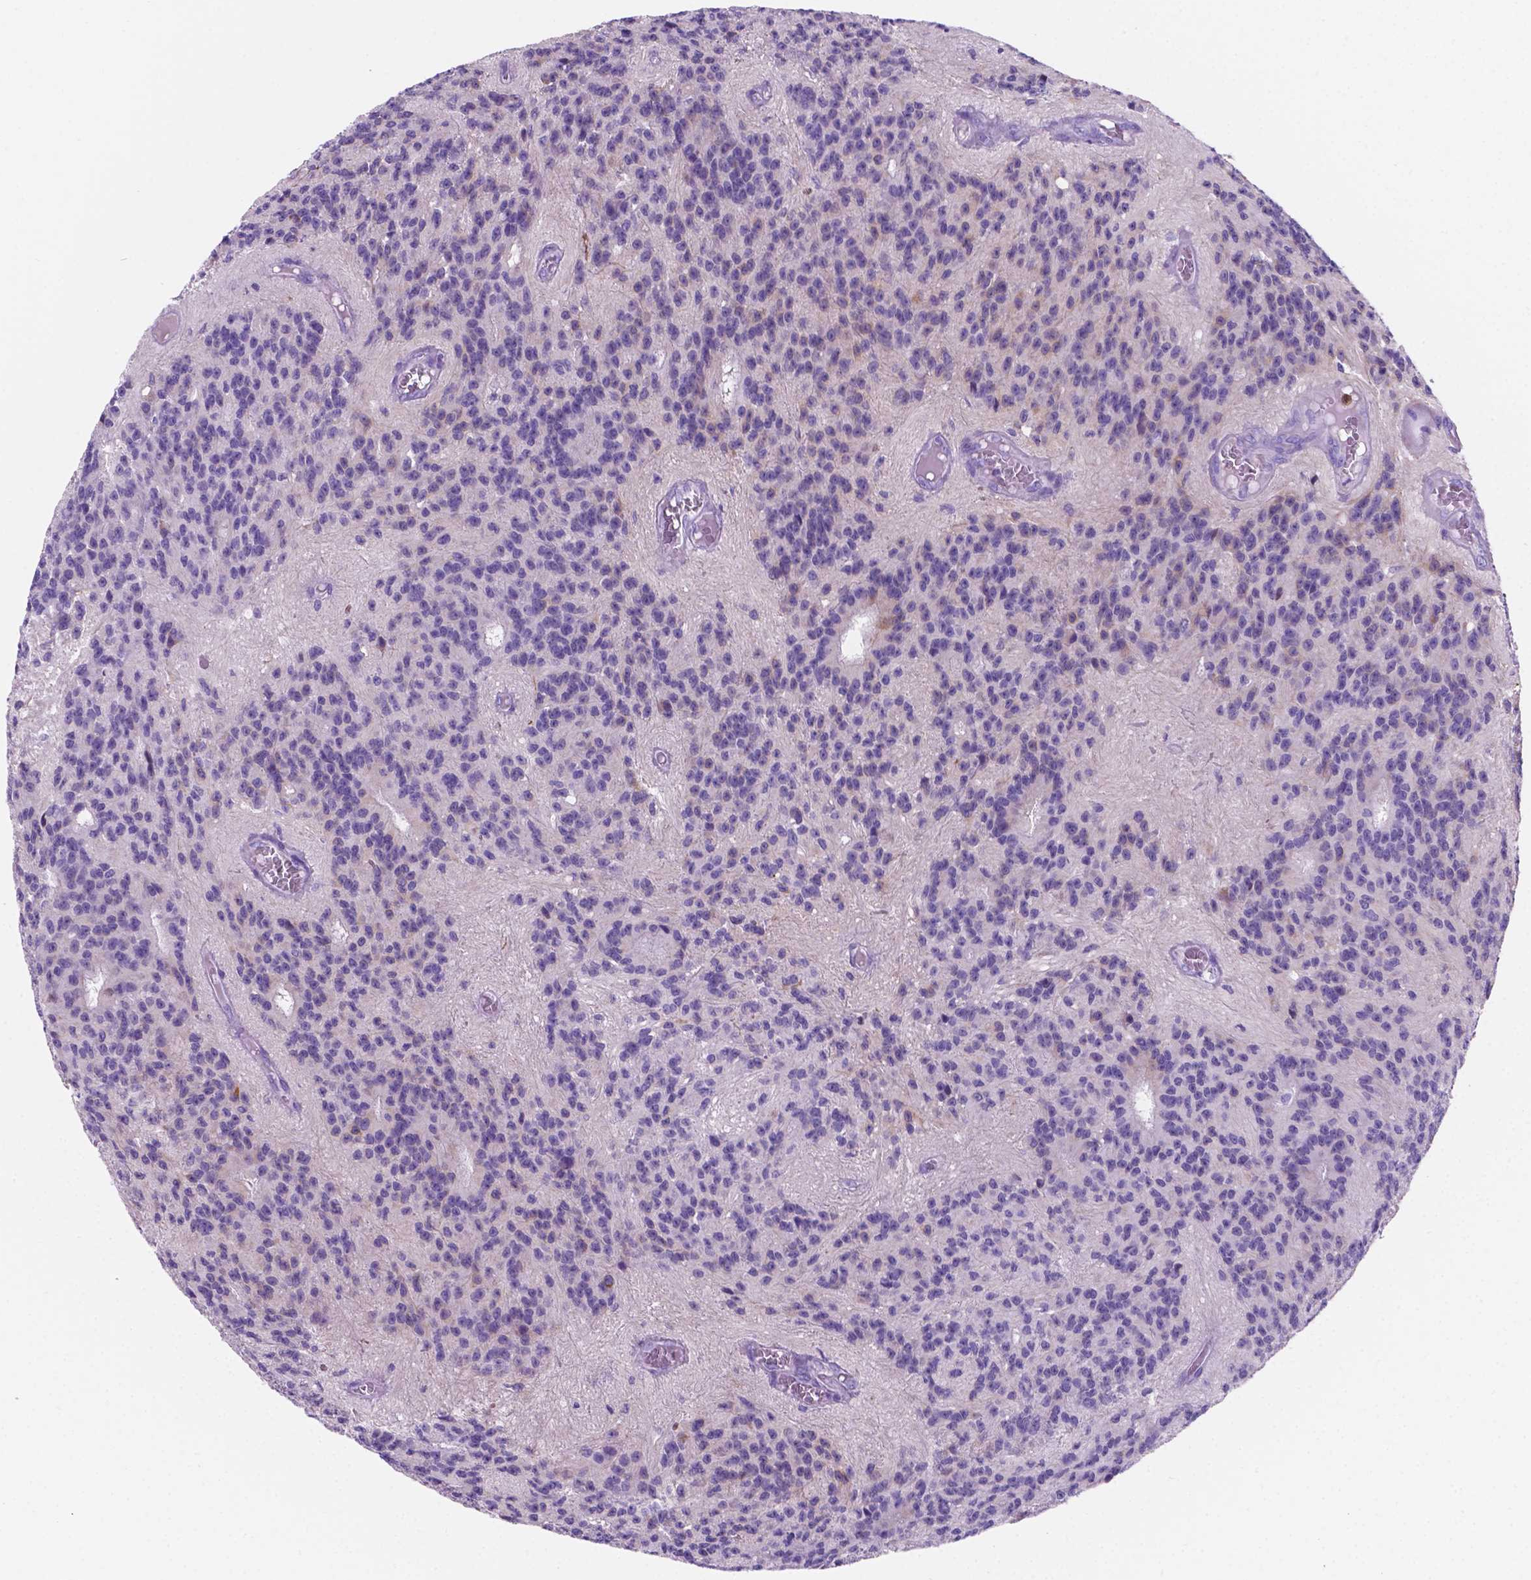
{"staining": {"intensity": "negative", "quantity": "none", "location": "none"}, "tissue": "glioma", "cell_type": "Tumor cells", "image_type": "cancer", "snomed": [{"axis": "morphology", "description": "Glioma, malignant, Low grade"}, {"axis": "topography", "description": "Brain"}], "caption": "Immunohistochemistry histopathology image of glioma stained for a protein (brown), which displays no expression in tumor cells.", "gene": "MACF1", "patient": {"sex": "male", "age": 31}}